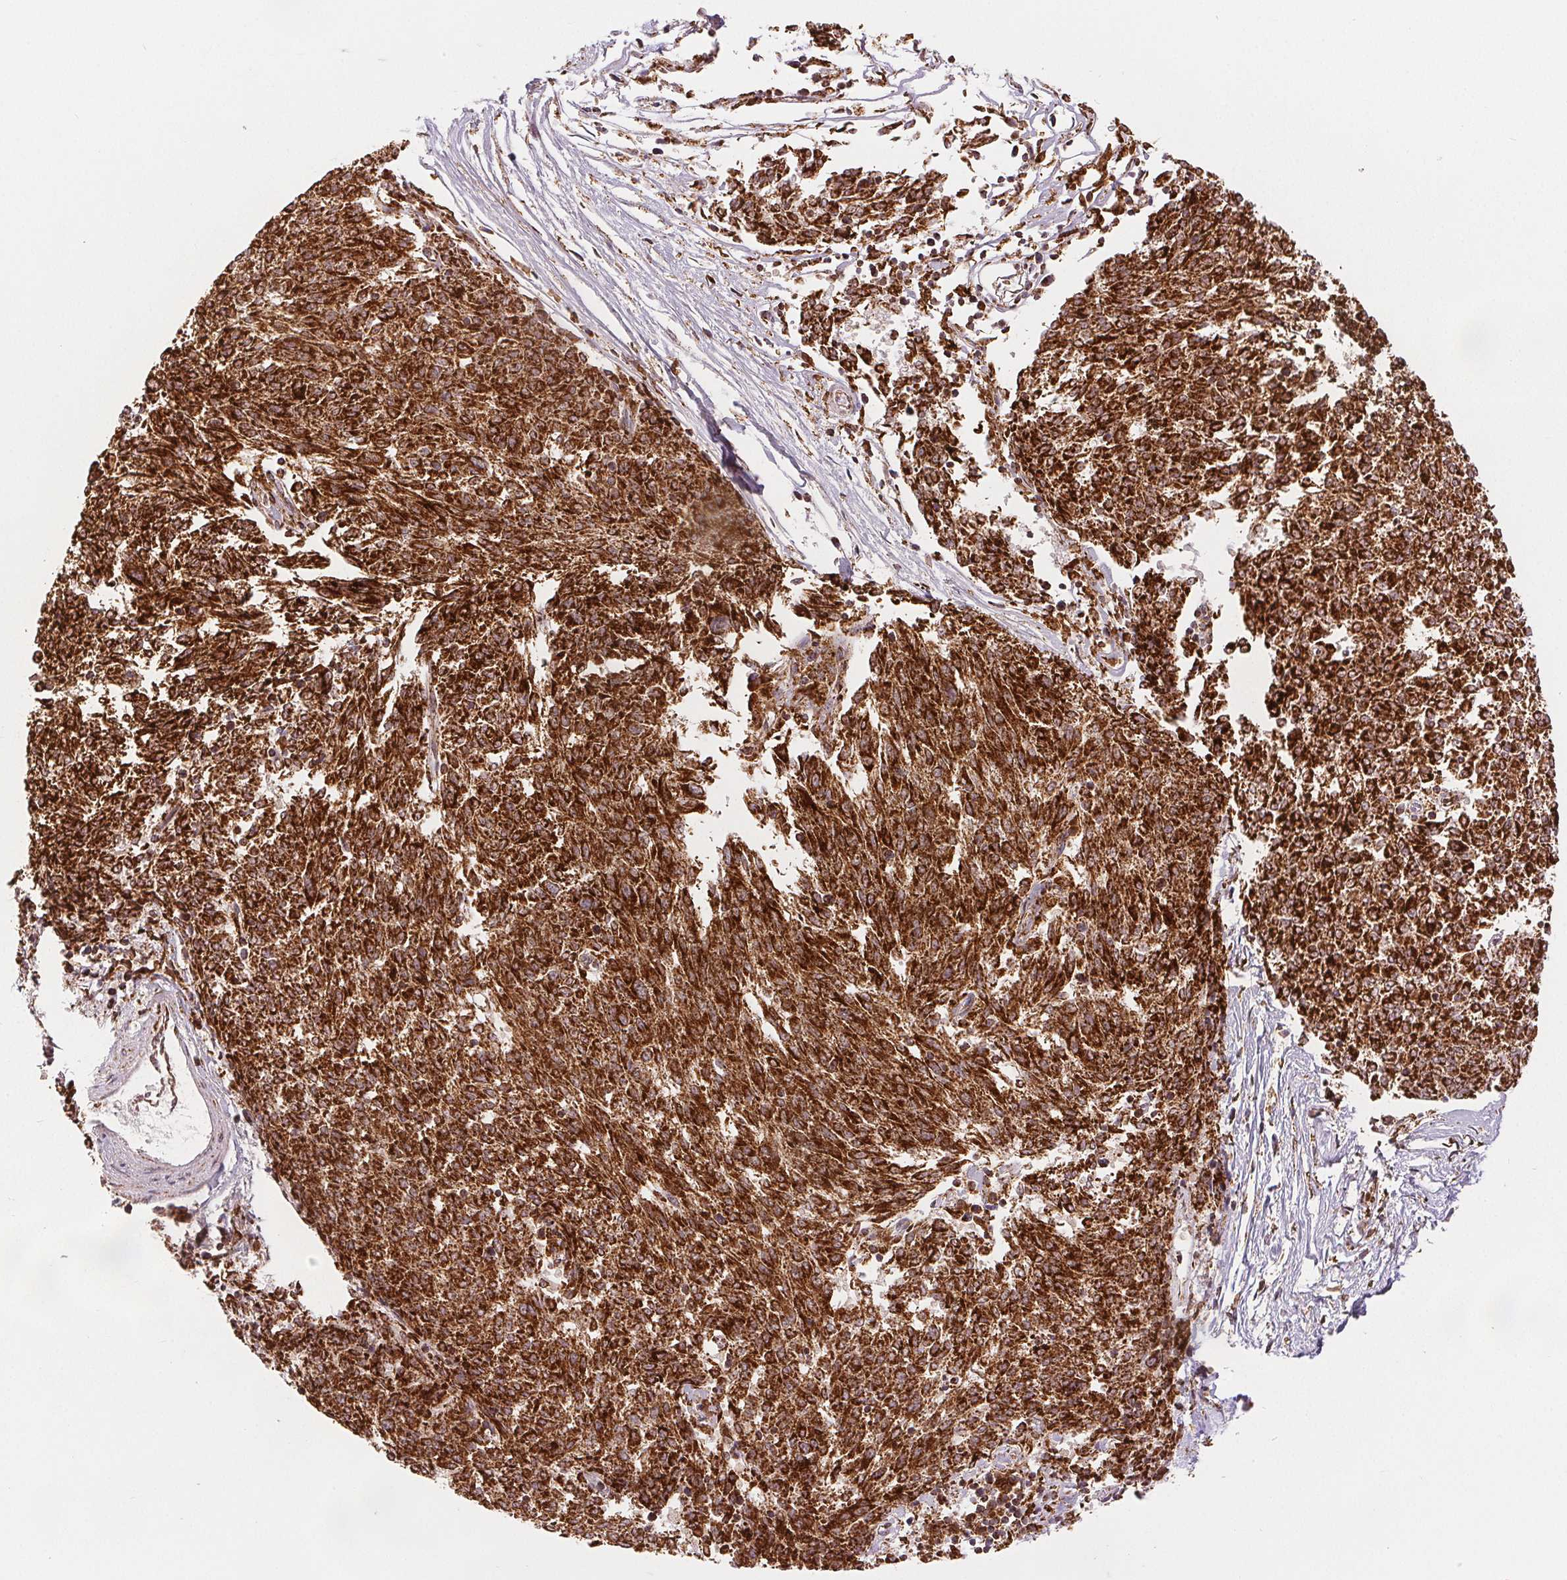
{"staining": {"intensity": "strong", "quantity": ">75%", "location": "cytoplasmic/membranous"}, "tissue": "melanoma", "cell_type": "Tumor cells", "image_type": "cancer", "snomed": [{"axis": "morphology", "description": "Malignant melanoma, NOS"}, {"axis": "topography", "description": "Skin"}], "caption": "This is an image of immunohistochemistry staining of melanoma, which shows strong positivity in the cytoplasmic/membranous of tumor cells.", "gene": "SDHB", "patient": {"sex": "female", "age": 72}}